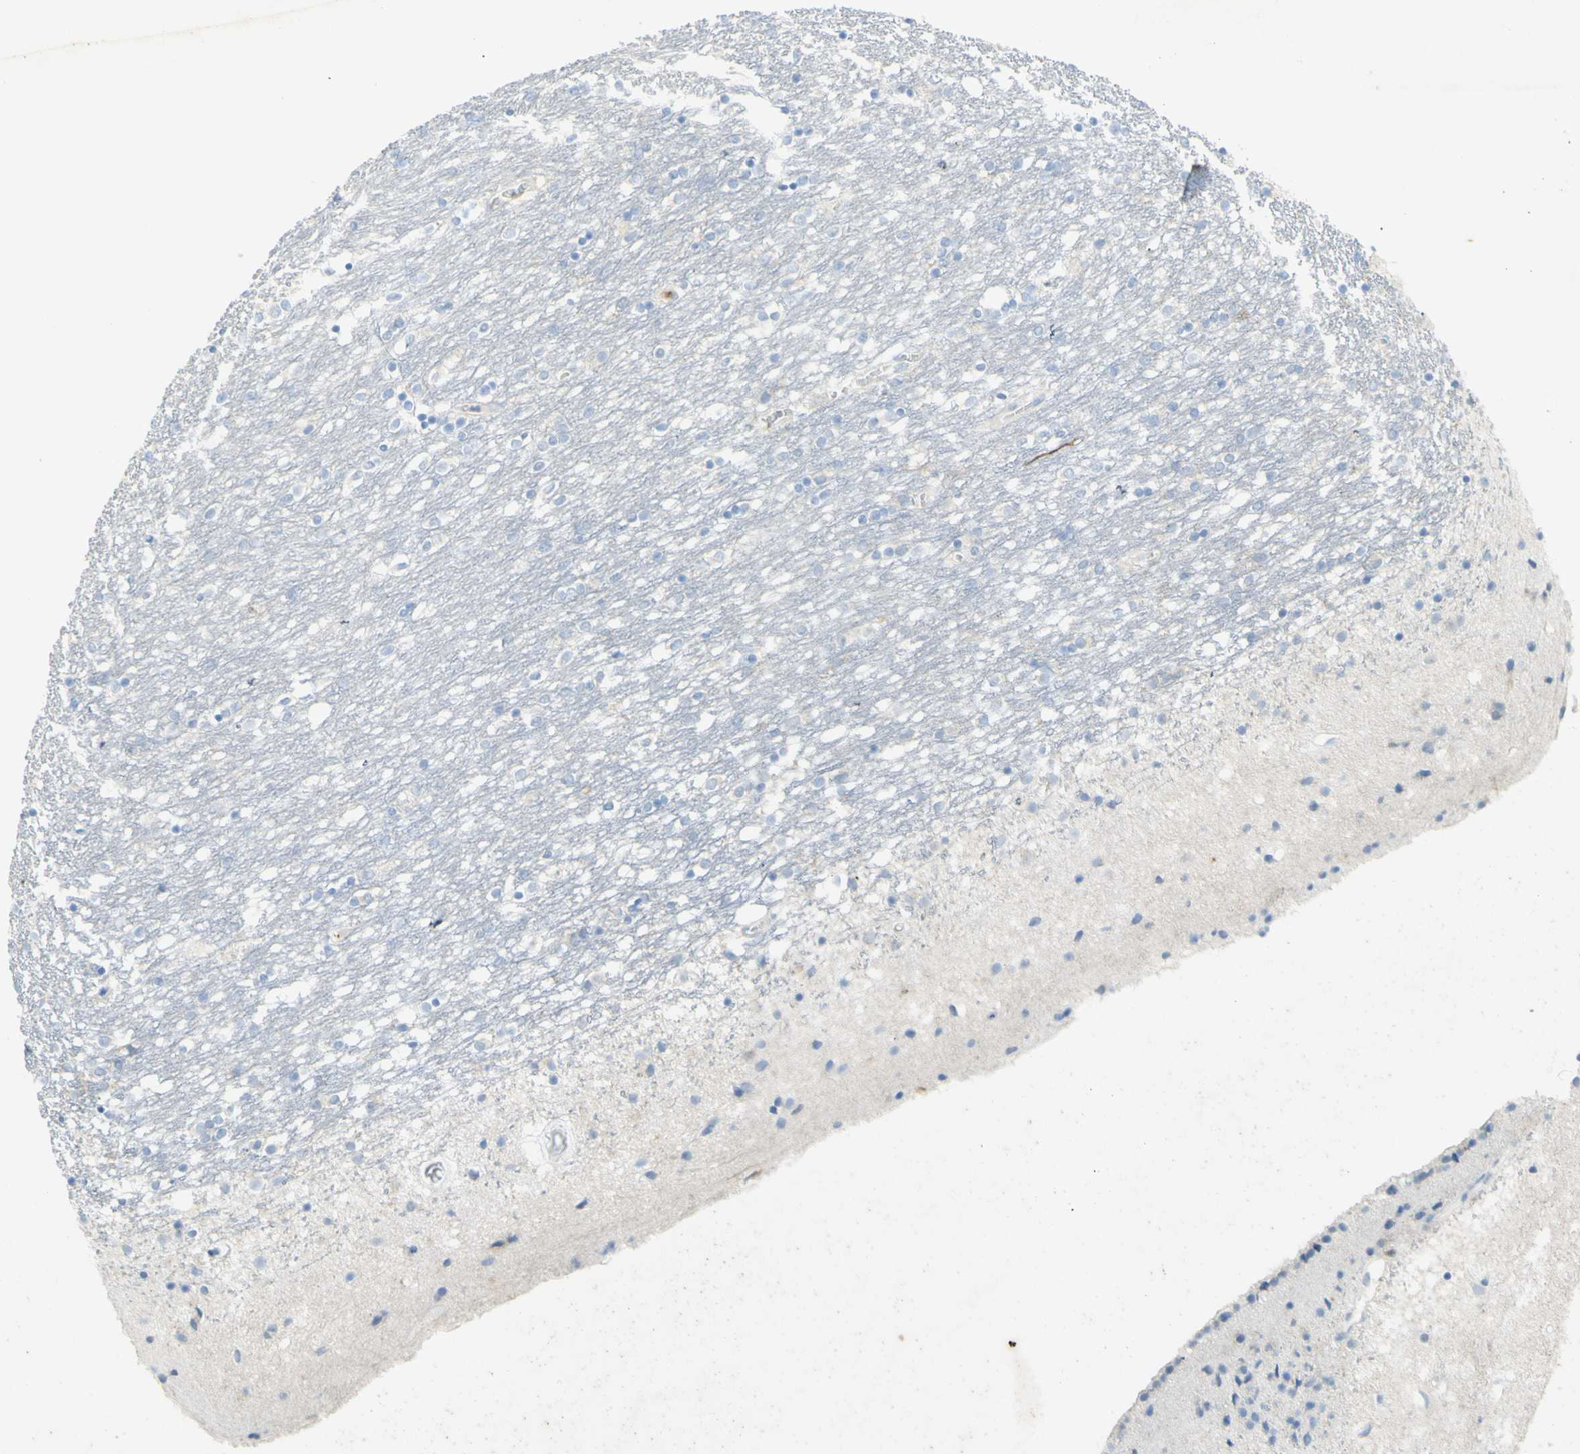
{"staining": {"intensity": "negative", "quantity": "none", "location": "none"}, "tissue": "caudate", "cell_type": "Glial cells", "image_type": "normal", "snomed": [{"axis": "morphology", "description": "Normal tissue, NOS"}, {"axis": "topography", "description": "Lateral ventricle wall"}], "caption": "A high-resolution image shows IHC staining of unremarkable caudate, which reveals no significant positivity in glial cells.", "gene": "GDF15", "patient": {"sex": "female", "age": 54}}